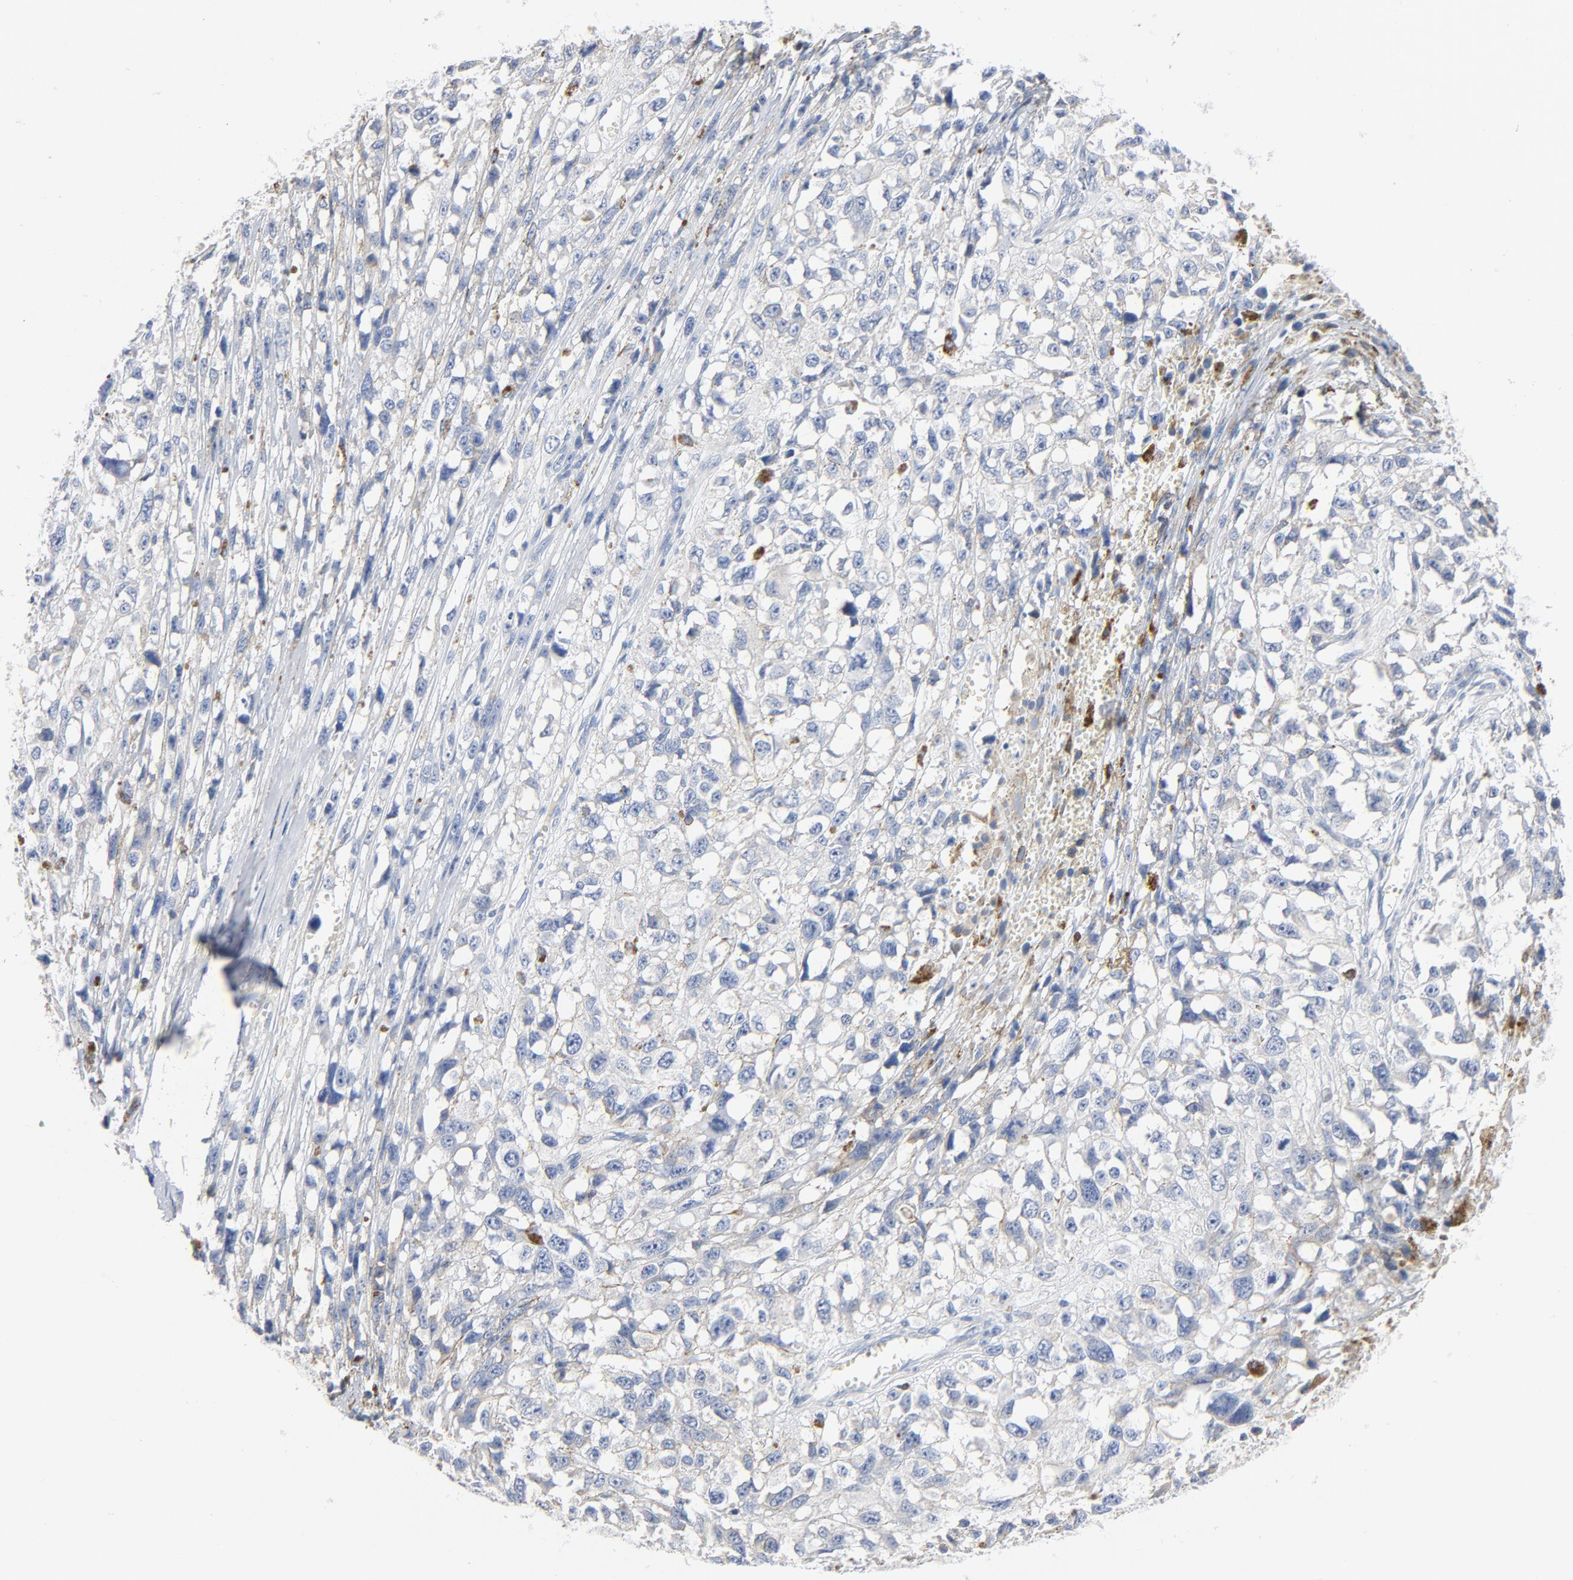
{"staining": {"intensity": "negative", "quantity": "none", "location": "none"}, "tissue": "melanoma", "cell_type": "Tumor cells", "image_type": "cancer", "snomed": [{"axis": "morphology", "description": "Malignant melanoma, Metastatic site"}, {"axis": "topography", "description": "Lymph node"}], "caption": "Immunohistochemical staining of human malignant melanoma (metastatic site) demonstrates no significant positivity in tumor cells. Brightfield microscopy of IHC stained with DAB (brown) and hematoxylin (blue), captured at high magnification.", "gene": "GZMB", "patient": {"sex": "male", "age": 59}}